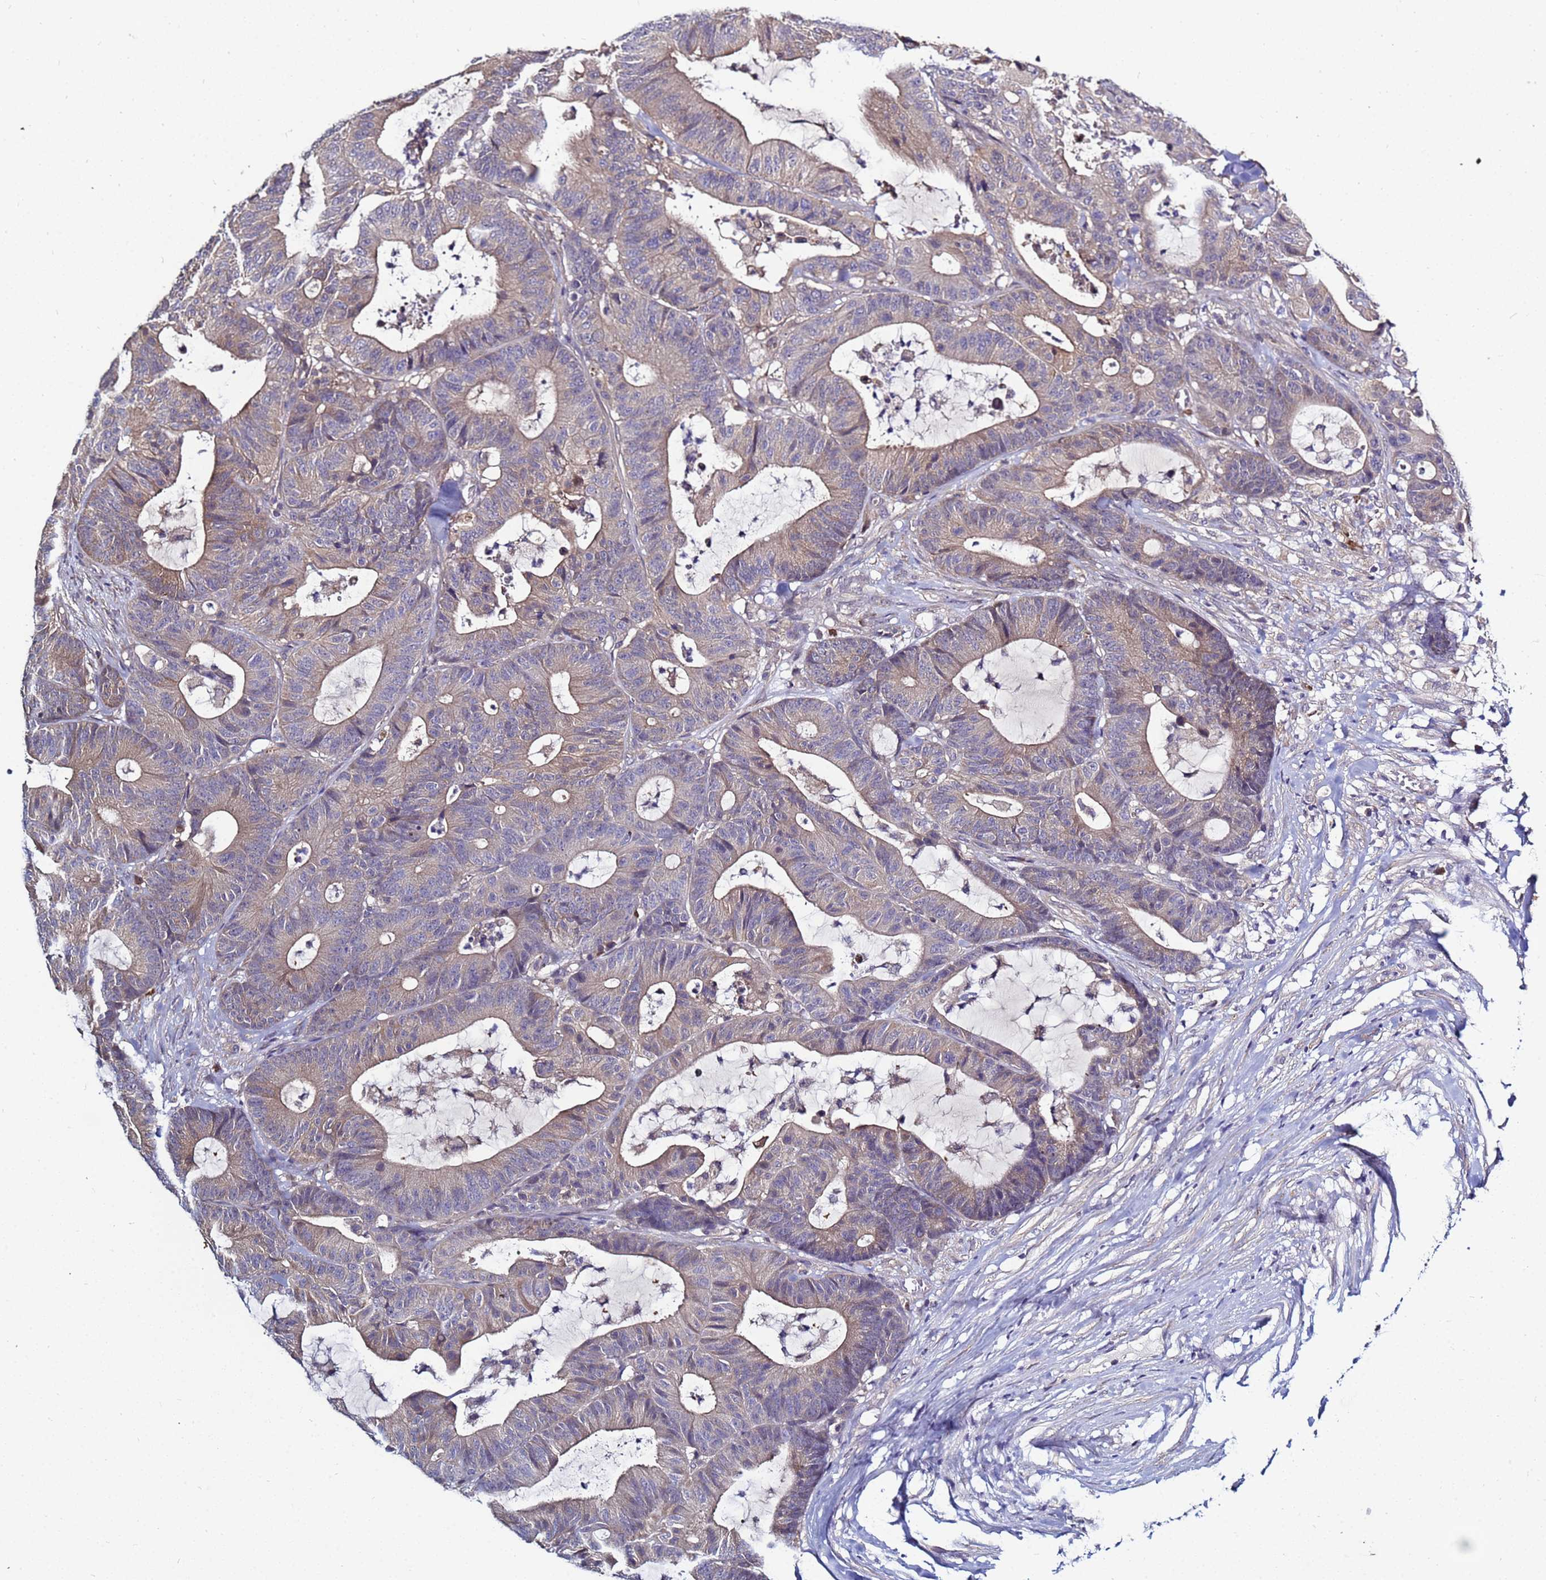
{"staining": {"intensity": "weak", "quantity": "25%-75%", "location": "cytoplasmic/membranous"}, "tissue": "colorectal cancer", "cell_type": "Tumor cells", "image_type": "cancer", "snomed": [{"axis": "morphology", "description": "Adenocarcinoma, NOS"}, {"axis": "topography", "description": "Colon"}], "caption": "Protein expression analysis of human colorectal cancer reveals weak cytoplasmic/membranous staining in about 25%-75% of tumor cells. The protein is shown in brown color, while the nuclei are stained blue.", "gene": "NAXE", "patient": {"sex": "female", "age": 84}}